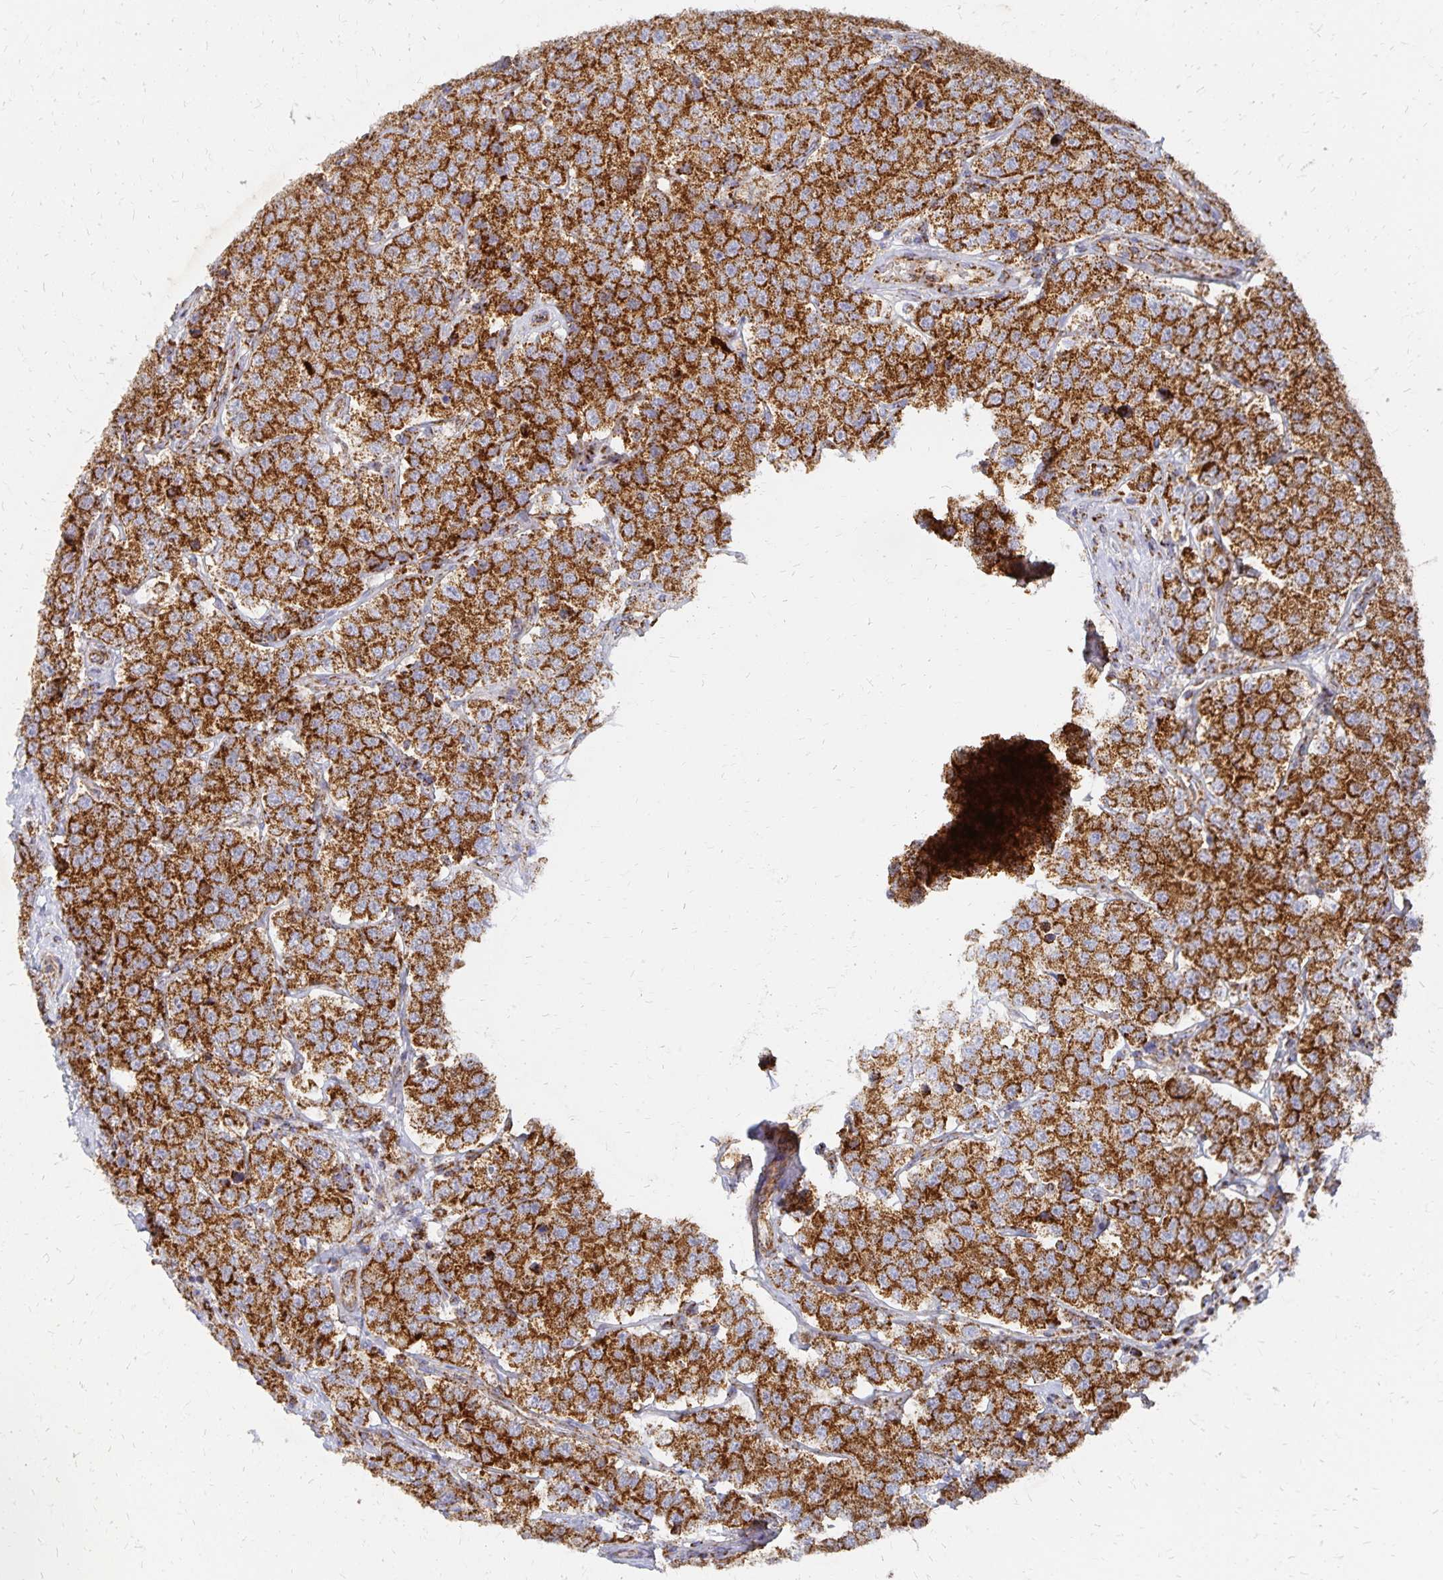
{"staining": {"intensity": "strong", "quantity": ">75%", "location": "cytoplasmic/membranous"}, "tissue": "testis cancer", "cell_type": "Tumor cells", "image_type": "cancer", "snomed": [{"axis": "morphology", "description": "Seminoma, NOS"}, {"axis": "topography", "description": "Testis"}], "caption": "Testis cancer (seminoma) stained with immunohistochemistry (IHC) reveals strong cytoplasmic/membranous staining in approximately >75% of tumor cells. (Stains: DAB (3,3'-diaminobenzidine) in brown, nuclei in blue, Microscopy: brightfield microscopy at high magnification).", "gene": "STOML2", "patient": {"sex": "male", "age": 34}}